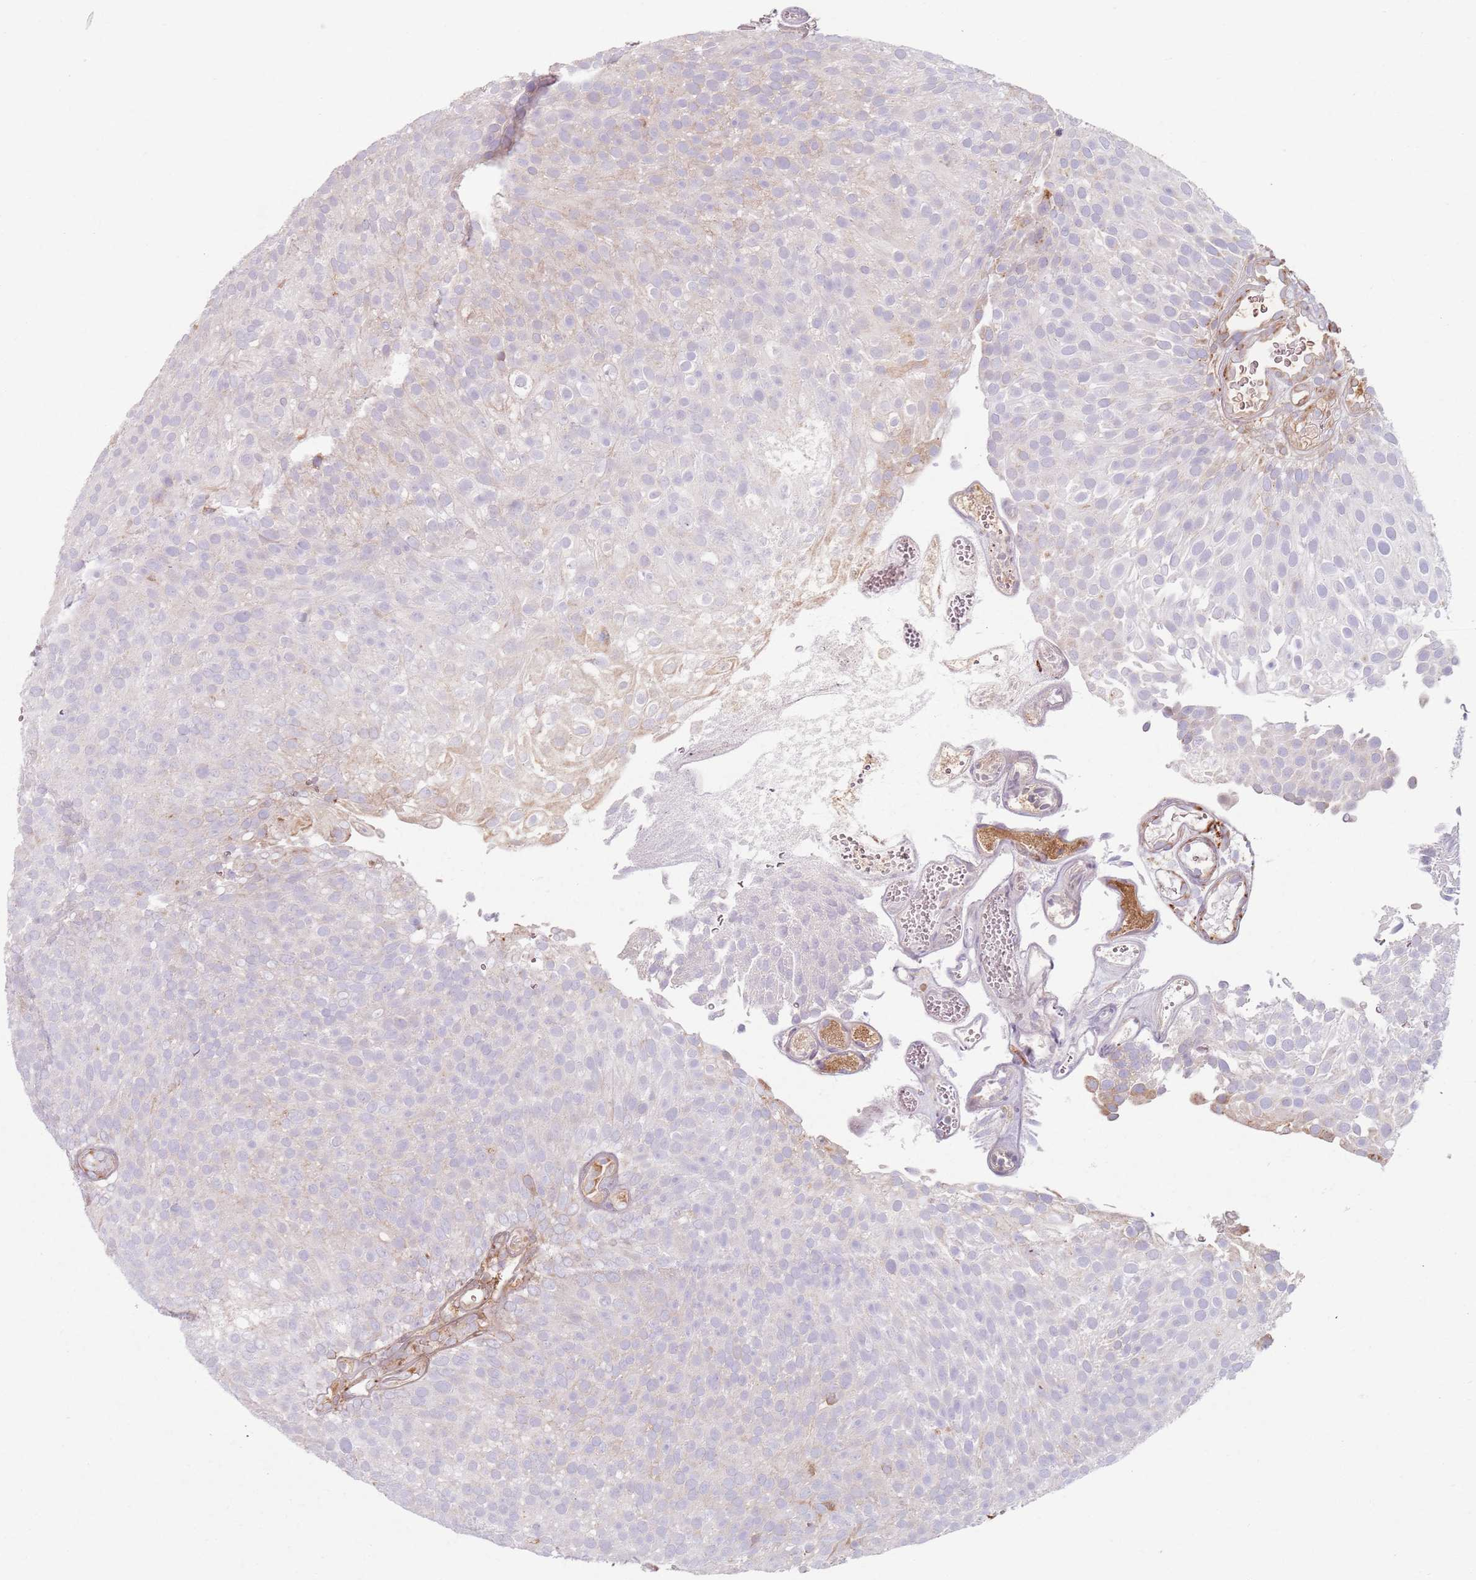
{"staining": {"intensity": "negative", "quantity": "none", "location": "none"}, "tissue": "urothelial cancer", "cell_type": "Tumor cells", "image_type": "cancer", "snomed": [{"axis": "morphology", "description": "Urothelial carcinoma, Low grade"}, {"axis": "topography", "description": "Urinary bladder"}], "caption": "Low-grade urothelial carcinoma stained for a protein using IHC reveals no staining tumor cells.", "gene": "COLGALT1", "patient": {"sex": "male", "age": 78}}